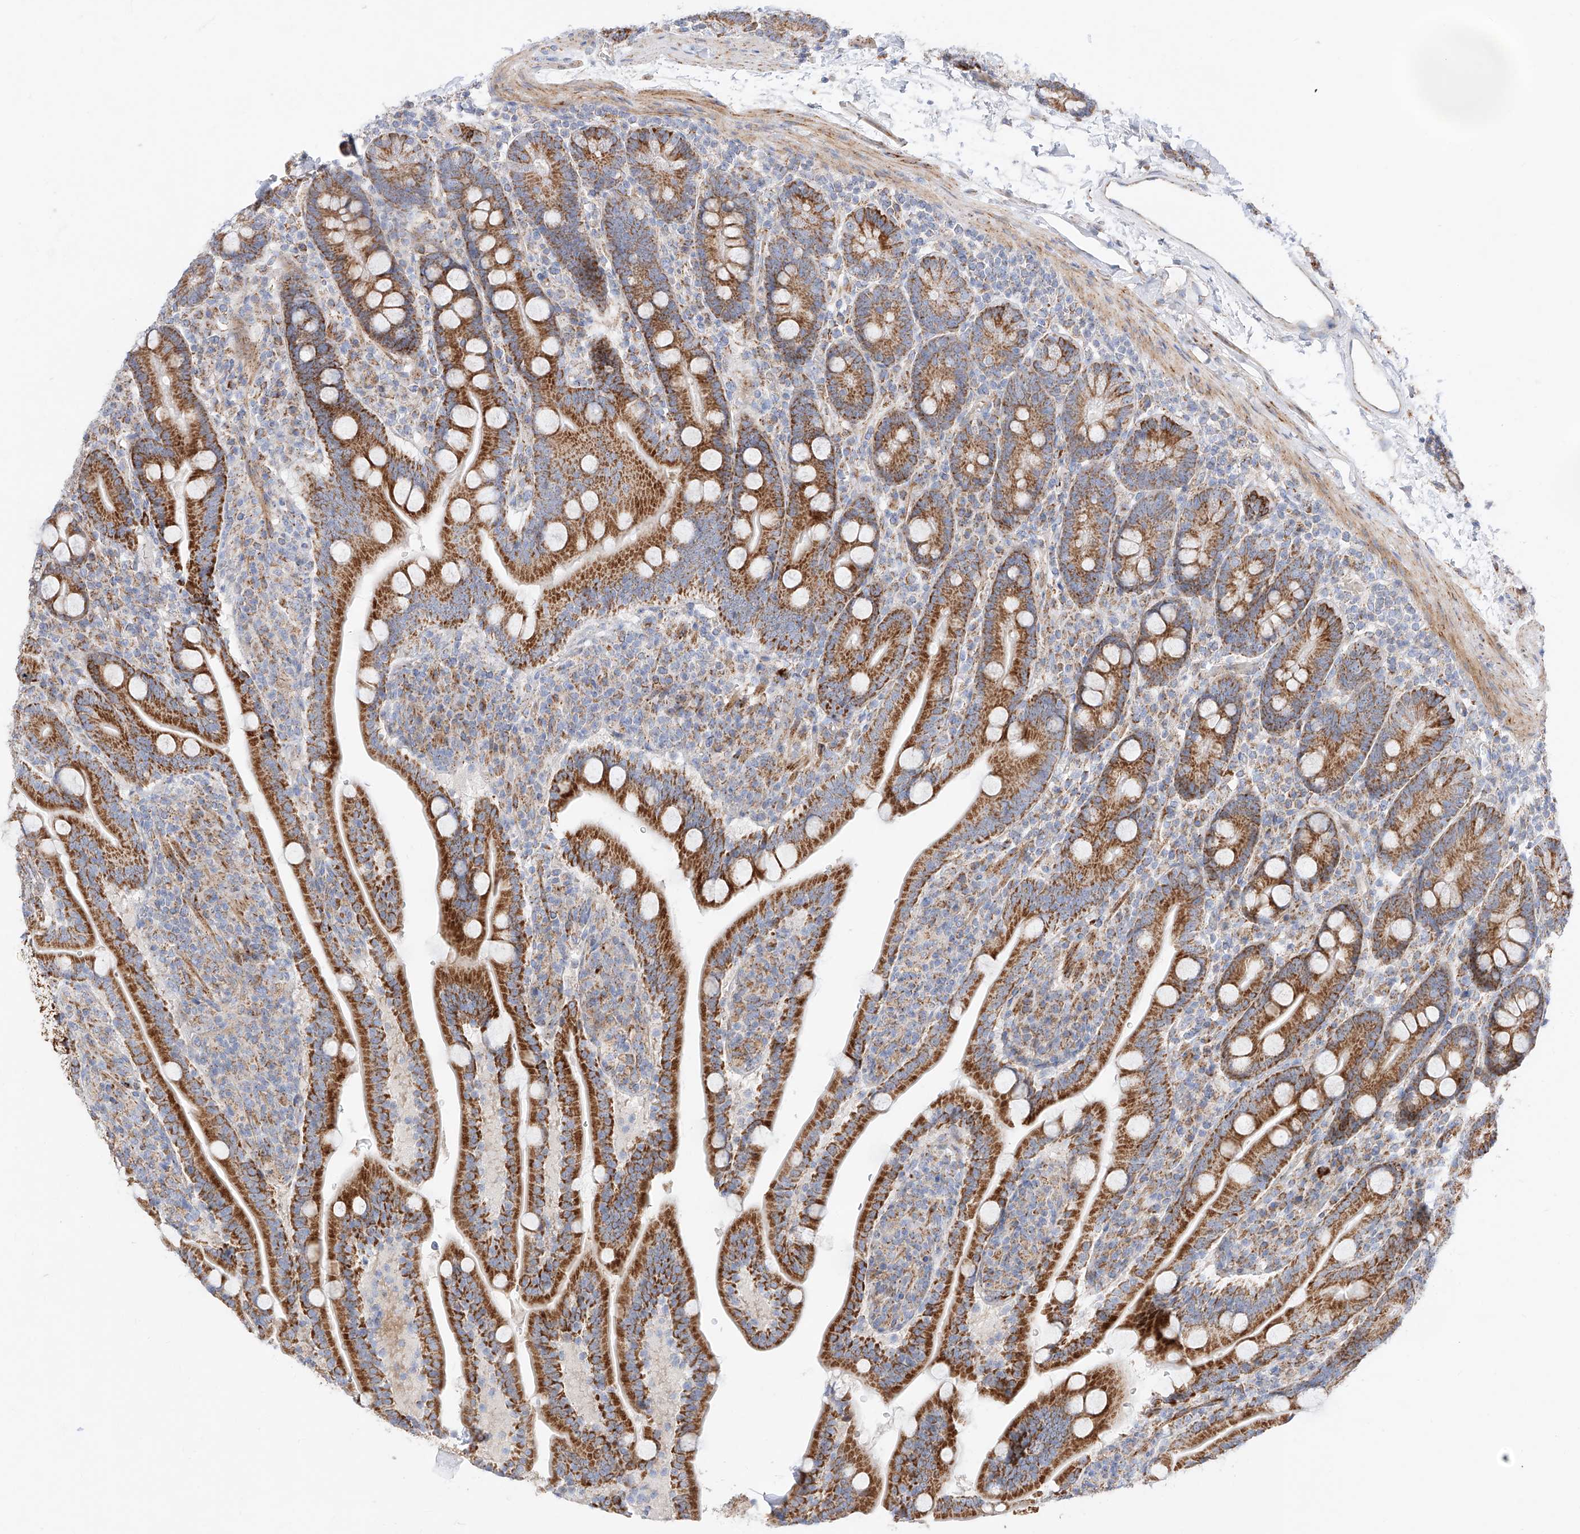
{"staining": {"intensity": "strong", "quantity": ">75%", "location": "cytoplasmic/membranous"}, "tissue": "duodenum", "cell_type": "Glandular cells", "image_type": "normal", "snomed": [{"axis": "morphology", "description": "Normal tissue, NOS"}, {"axis": "topography", "description": "Duodenum"}], "caption": "Immunohistochemistry (DAB (3,3'-diaminobenzidine)) staining of normal duodenum displays strong cytoplasmic/membranous protein positivity in about >75% of glandular cells.", "gene": "CST9", "patient": {"sex": "male", "age": 35}}